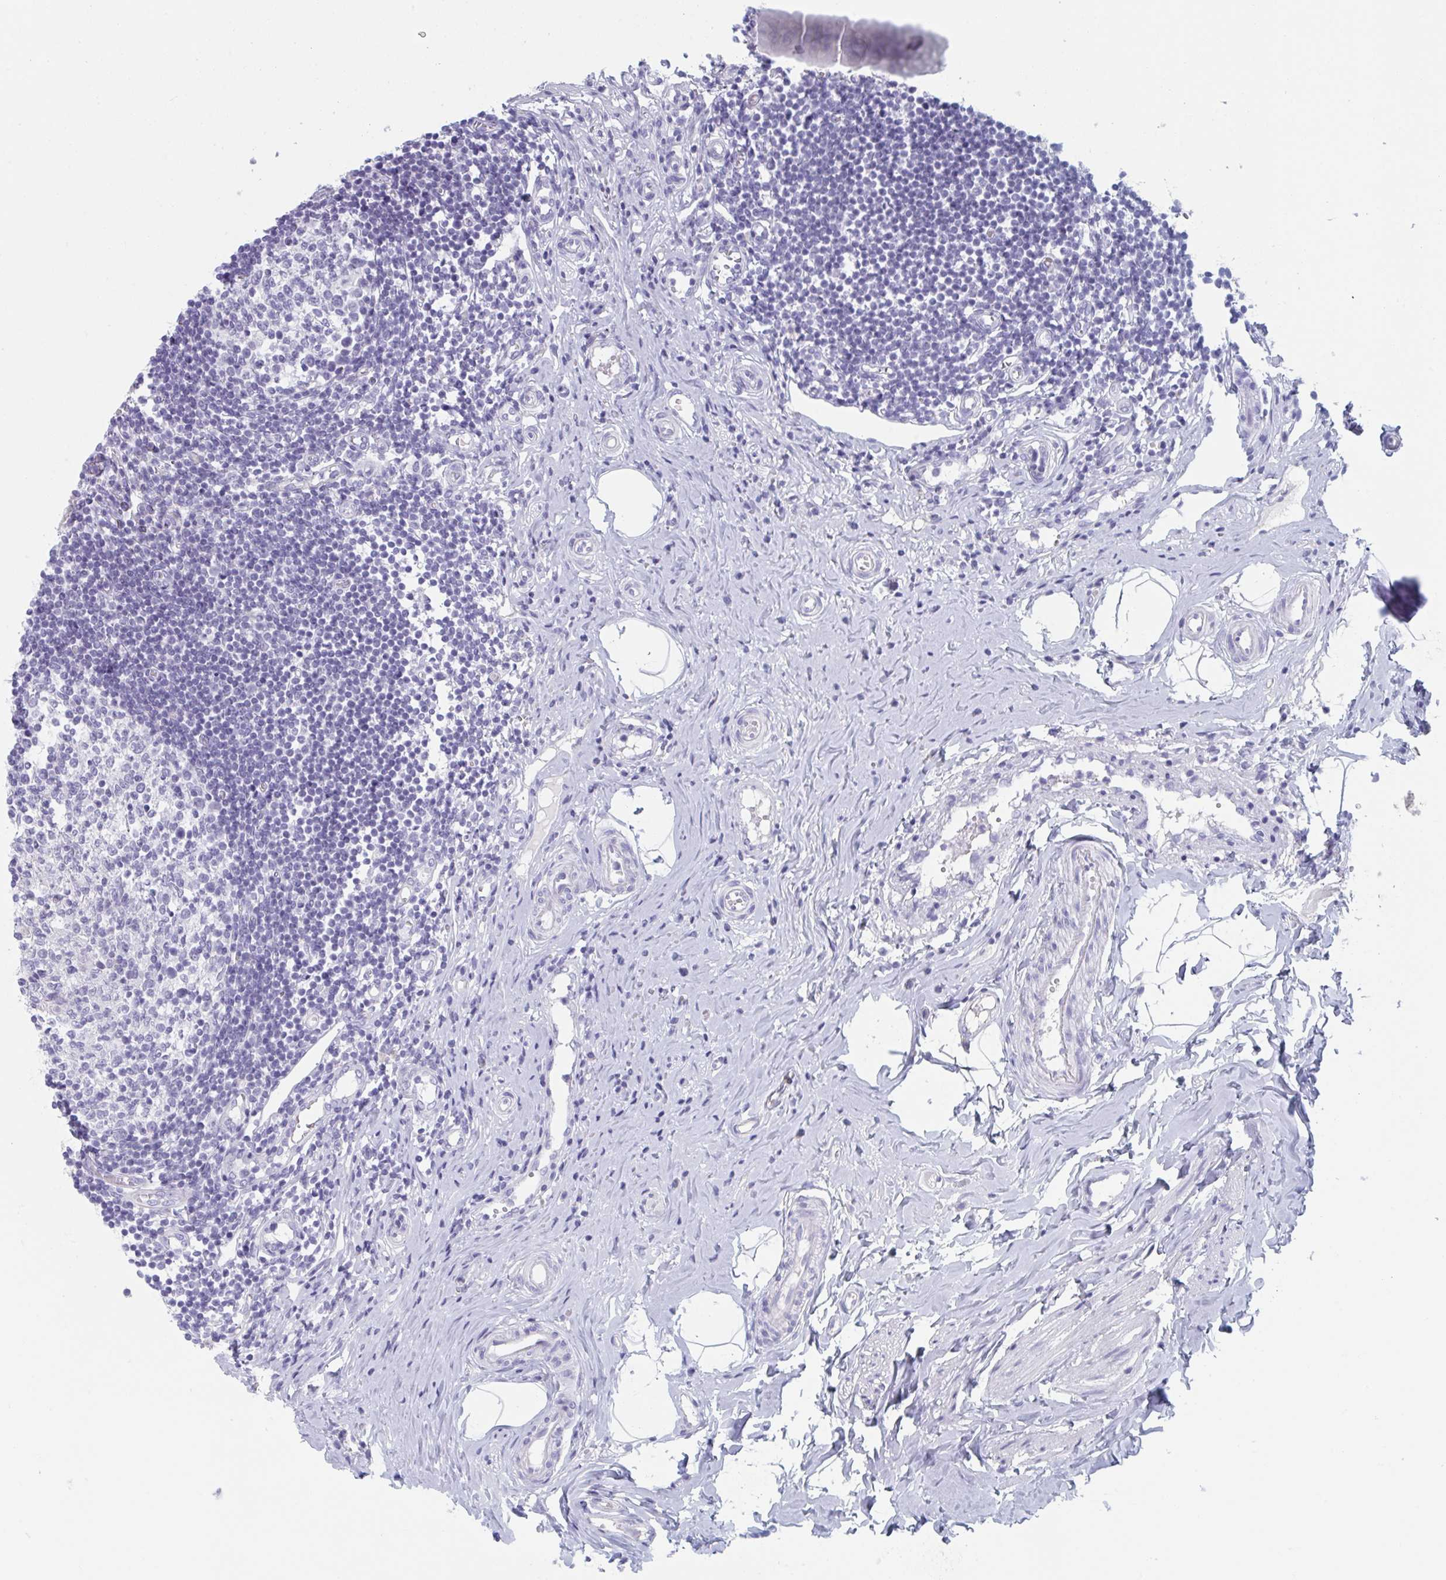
{"staining": {"intensity": "moderate", "quantity": ">75%", "location": "cytoplasmic/membranous"}, "tissue": "appendix", "cell_type": "Glandular cells", "image_type": "normal", "snomed": [{"axis": "morphology", "description": "Normal tissue, NOS"}, {"axis": "topography", "description": "Appendix"}], "caption": "High-magnification brightfield microscopy of normal appendix stained with DAB (3,3'-diaminobenzidine) (brown) and counterstained with hematoxylin (blue). glandular cells exhibit moderate cytoplasmic/membranous expression is seen in approximately>75% of cells.", "gene": "HSD11B2", "patient": {"sex": "female", "age": 17}}